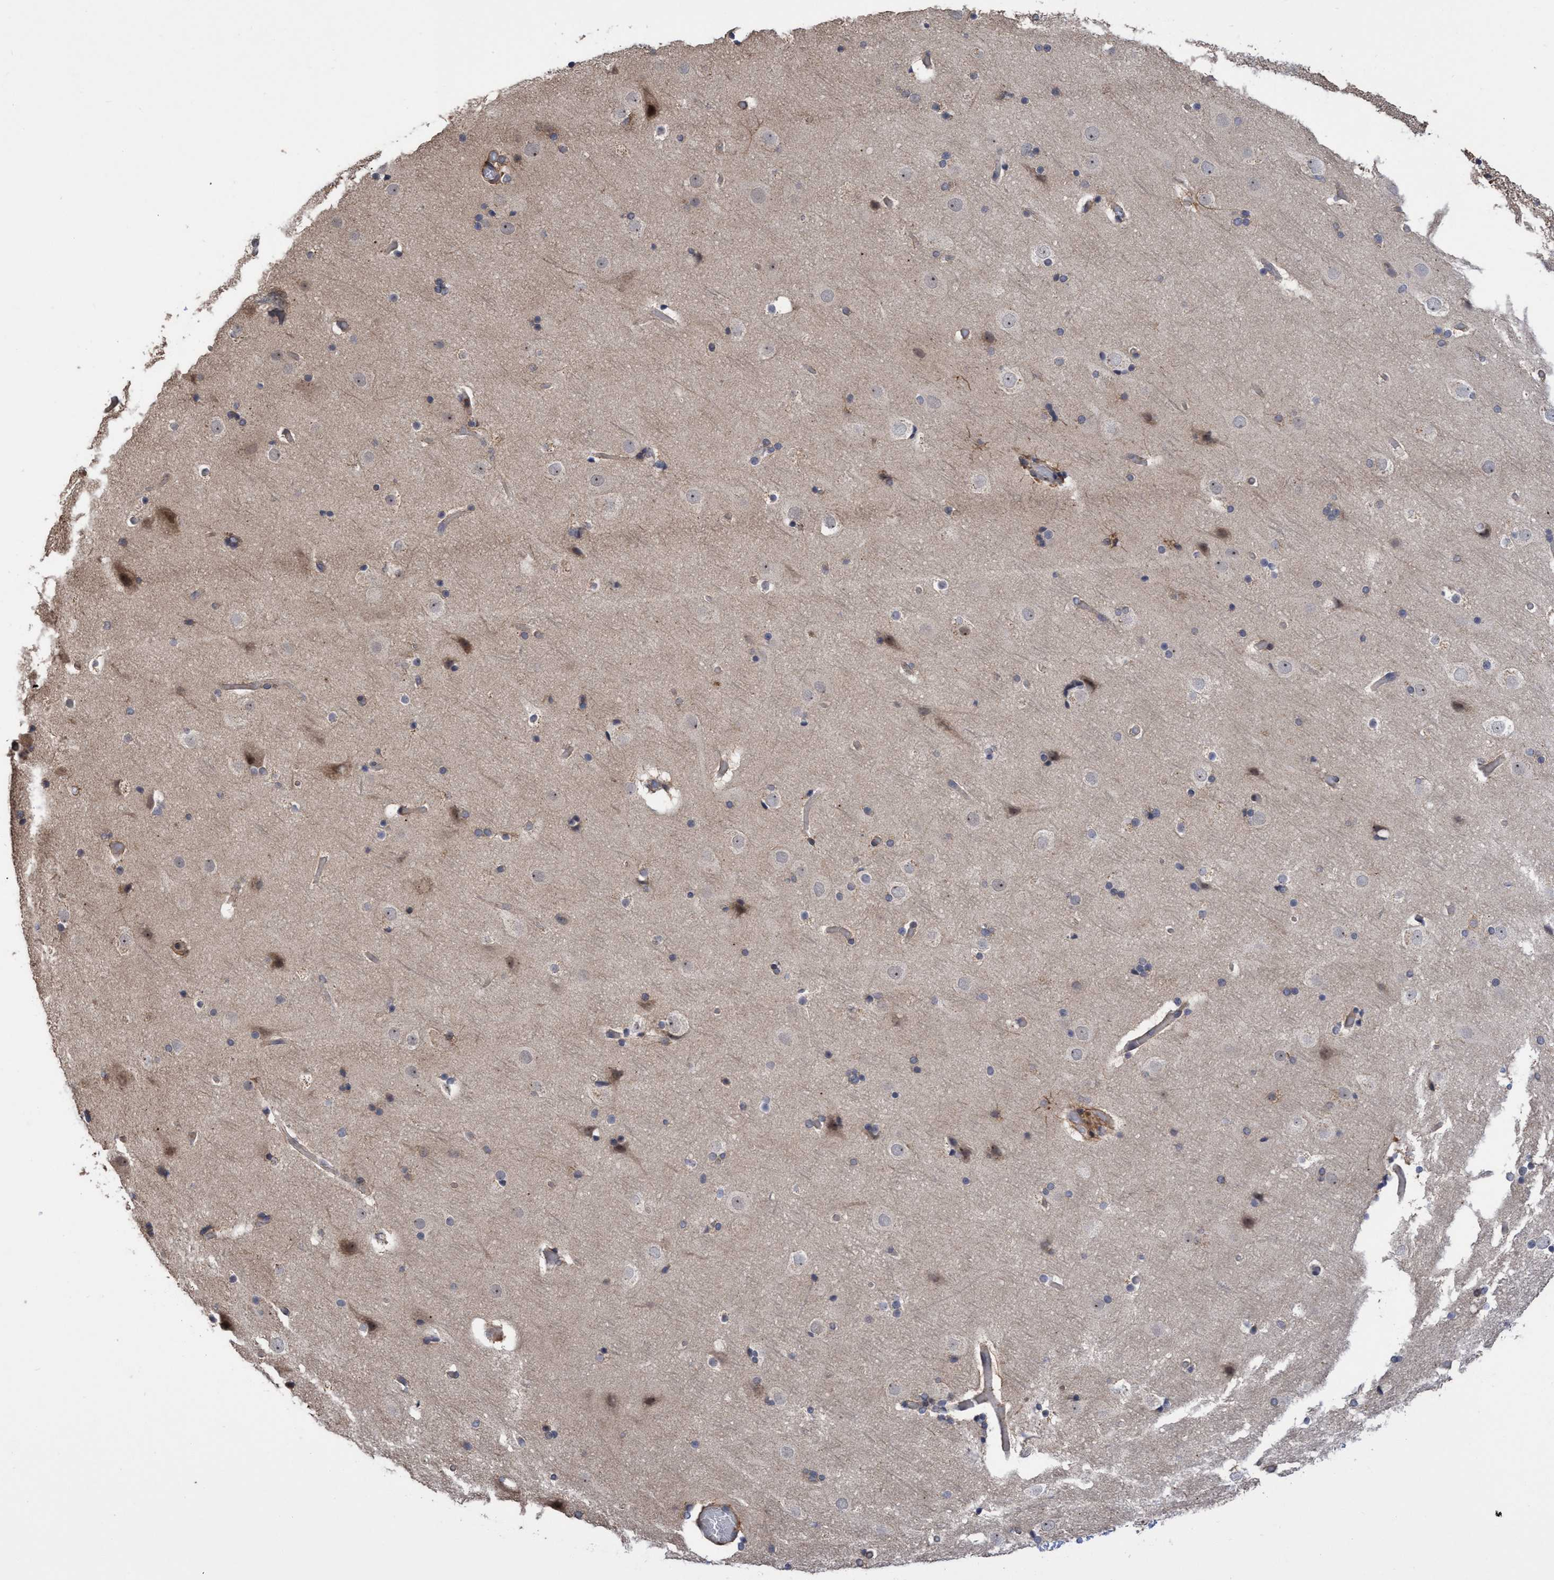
{"staining": {"intensity": "negative", "quantity": "none", "location": "cytoplasmic/membranous"}, "tissue": "cerebral cortex", "cell_type": "Endothelial cells", "image_type": "normal", "snomed": [{"axis": "morphology", "description": "Normal tissue, NOS"}, {"axis": "topography", "description": "Cerebral cortex"}], "caption": "There is no significant staining in endothelial cells of cerebral cortex. (DAB IHC, high magnification).", "gene": "SLBP", "patient": {"sex": "male", "age": 57}}